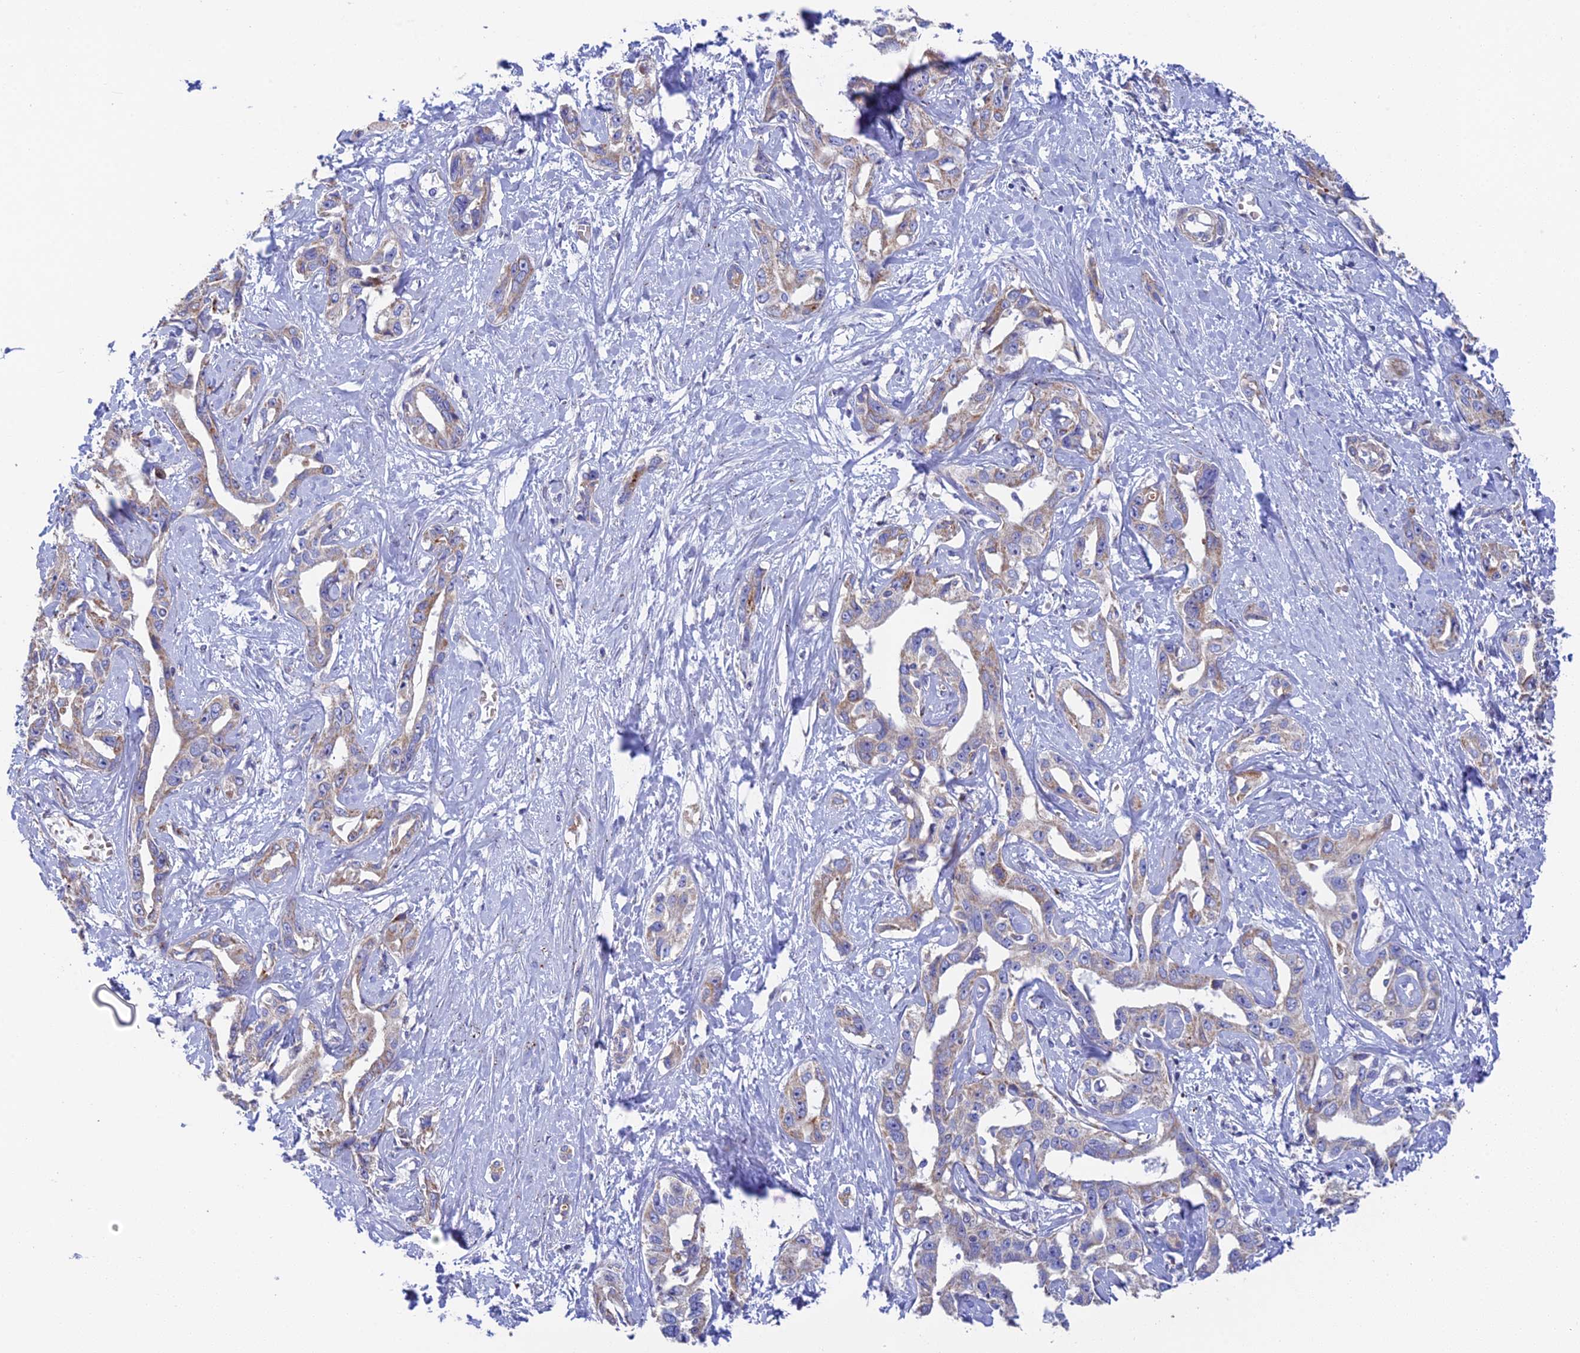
{"staining": {"intensity": "weak", "quantity": "25%-75%", "location": "cytoplasmic/membranous"}, "tissue": "liver cancer", "cell_type": "Tumor cells", "image_type": "cancer", "snomed": [{"axis": "morphology", "description": "Cholangiocarcinoma"}, {"axis": "topography", "description": "Liver"}], "caption": "Immunohistochemical staining of liver cancer (cholangiocarcinoma) shows low levels of weak cytoplasmic/membranous positivity in approximately 25%-75% of tumor cells.", "gene": "CSPG4", "patient": {"sex": "male", "age": 59}}